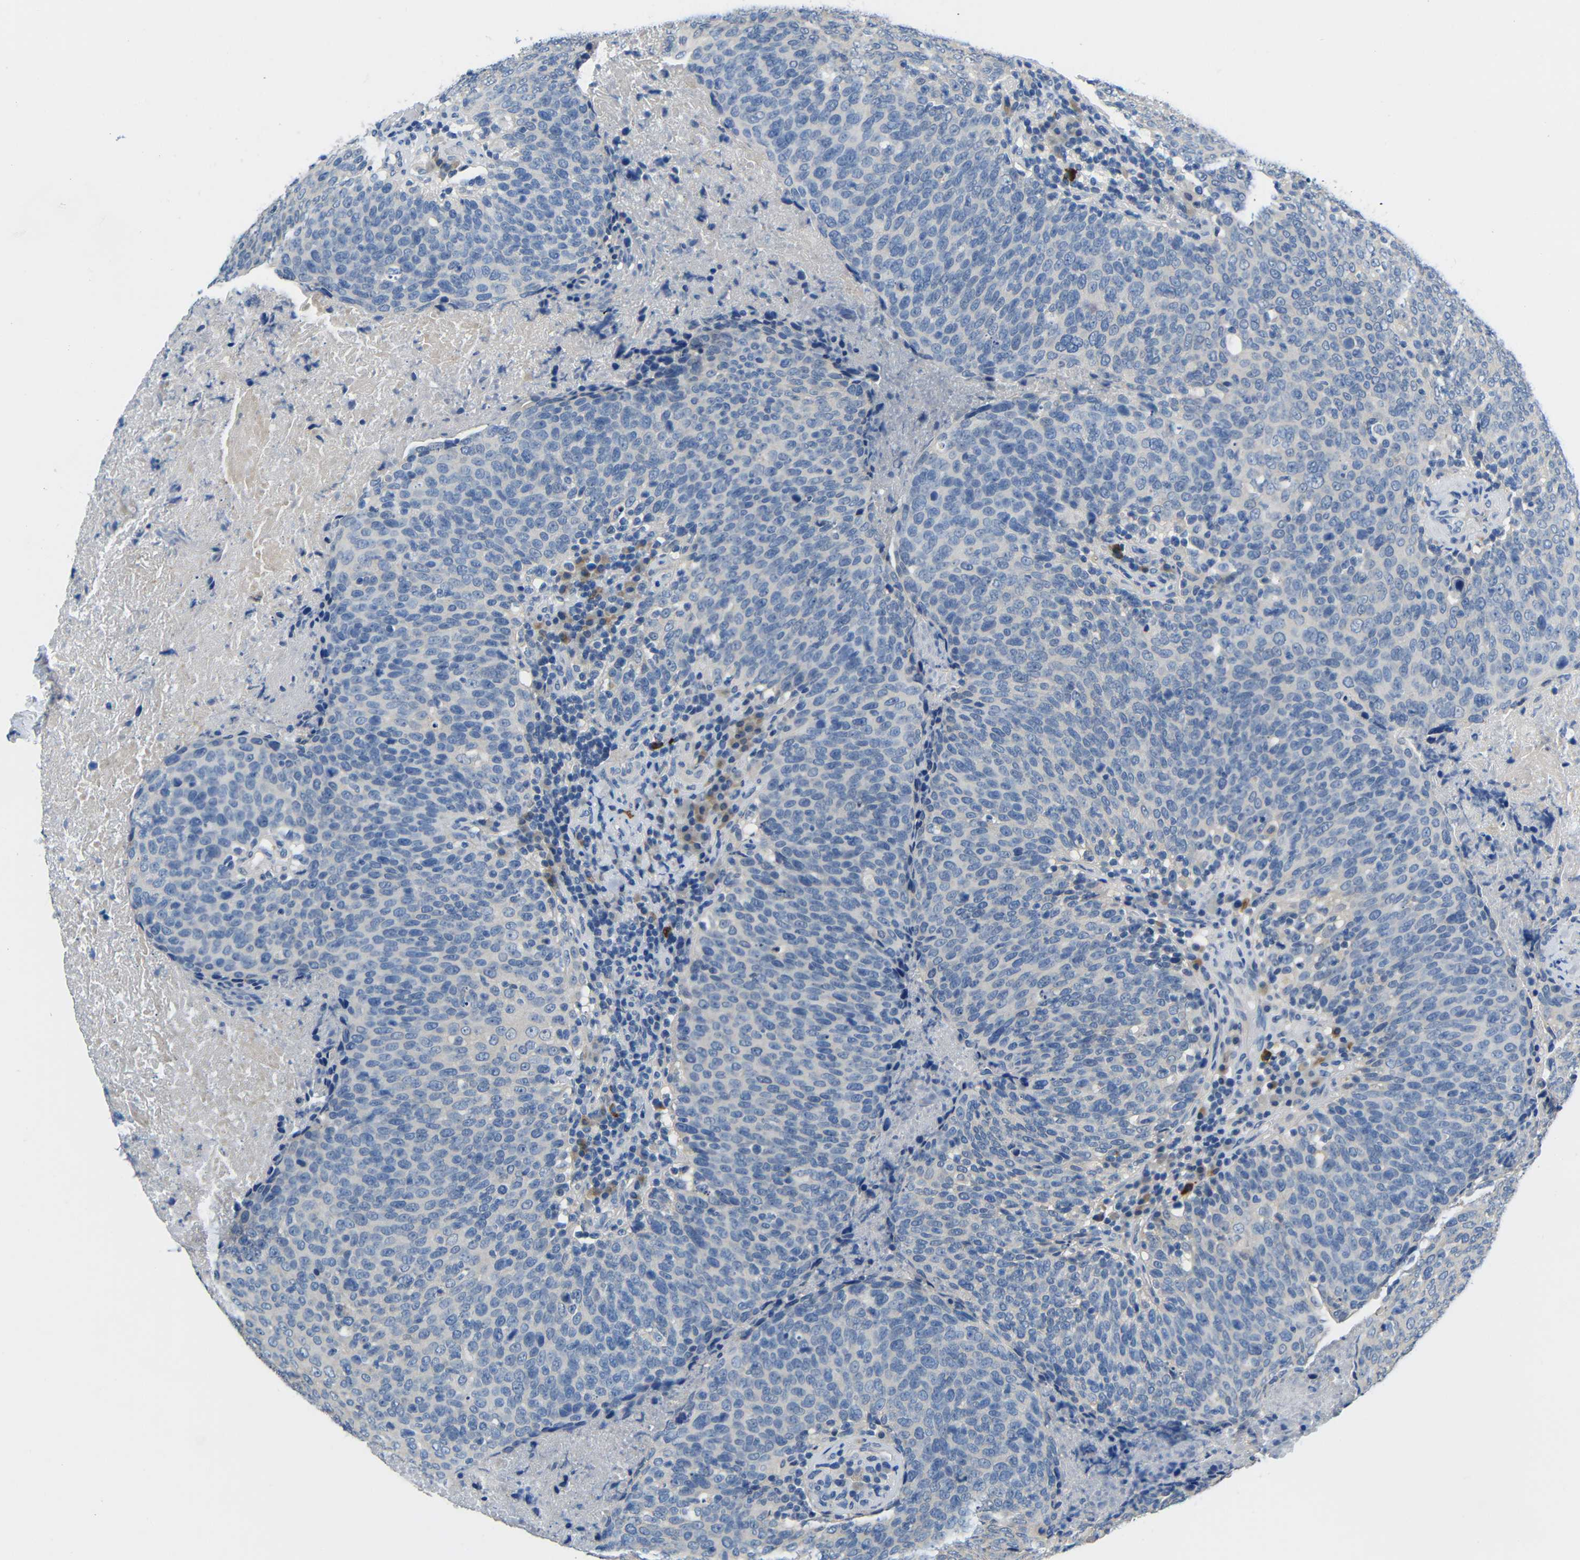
{"staining": {"intensity": "negative", "quantity": "none", "location": "none"}, "tissue": "head and neck cancer", "cell_type": "Tumor cells", "image_type": "cancer", "snomed": [{"axis": "morphology", "description": "Squamous cell carcinoma, NOS"}, {"axis": "morphology", "description": "Squamous cell carcinoma, metastatic, NOS"}, {"axis": "topography", "description": "Lymph node"}, {"axis": "topography", "description": "Head-Neck"}], "caption": "Tumor cells show no significant expression in head and neck cancer.", "gene": "NEGR1", "patient": {"sex": "male", "age": 62}}